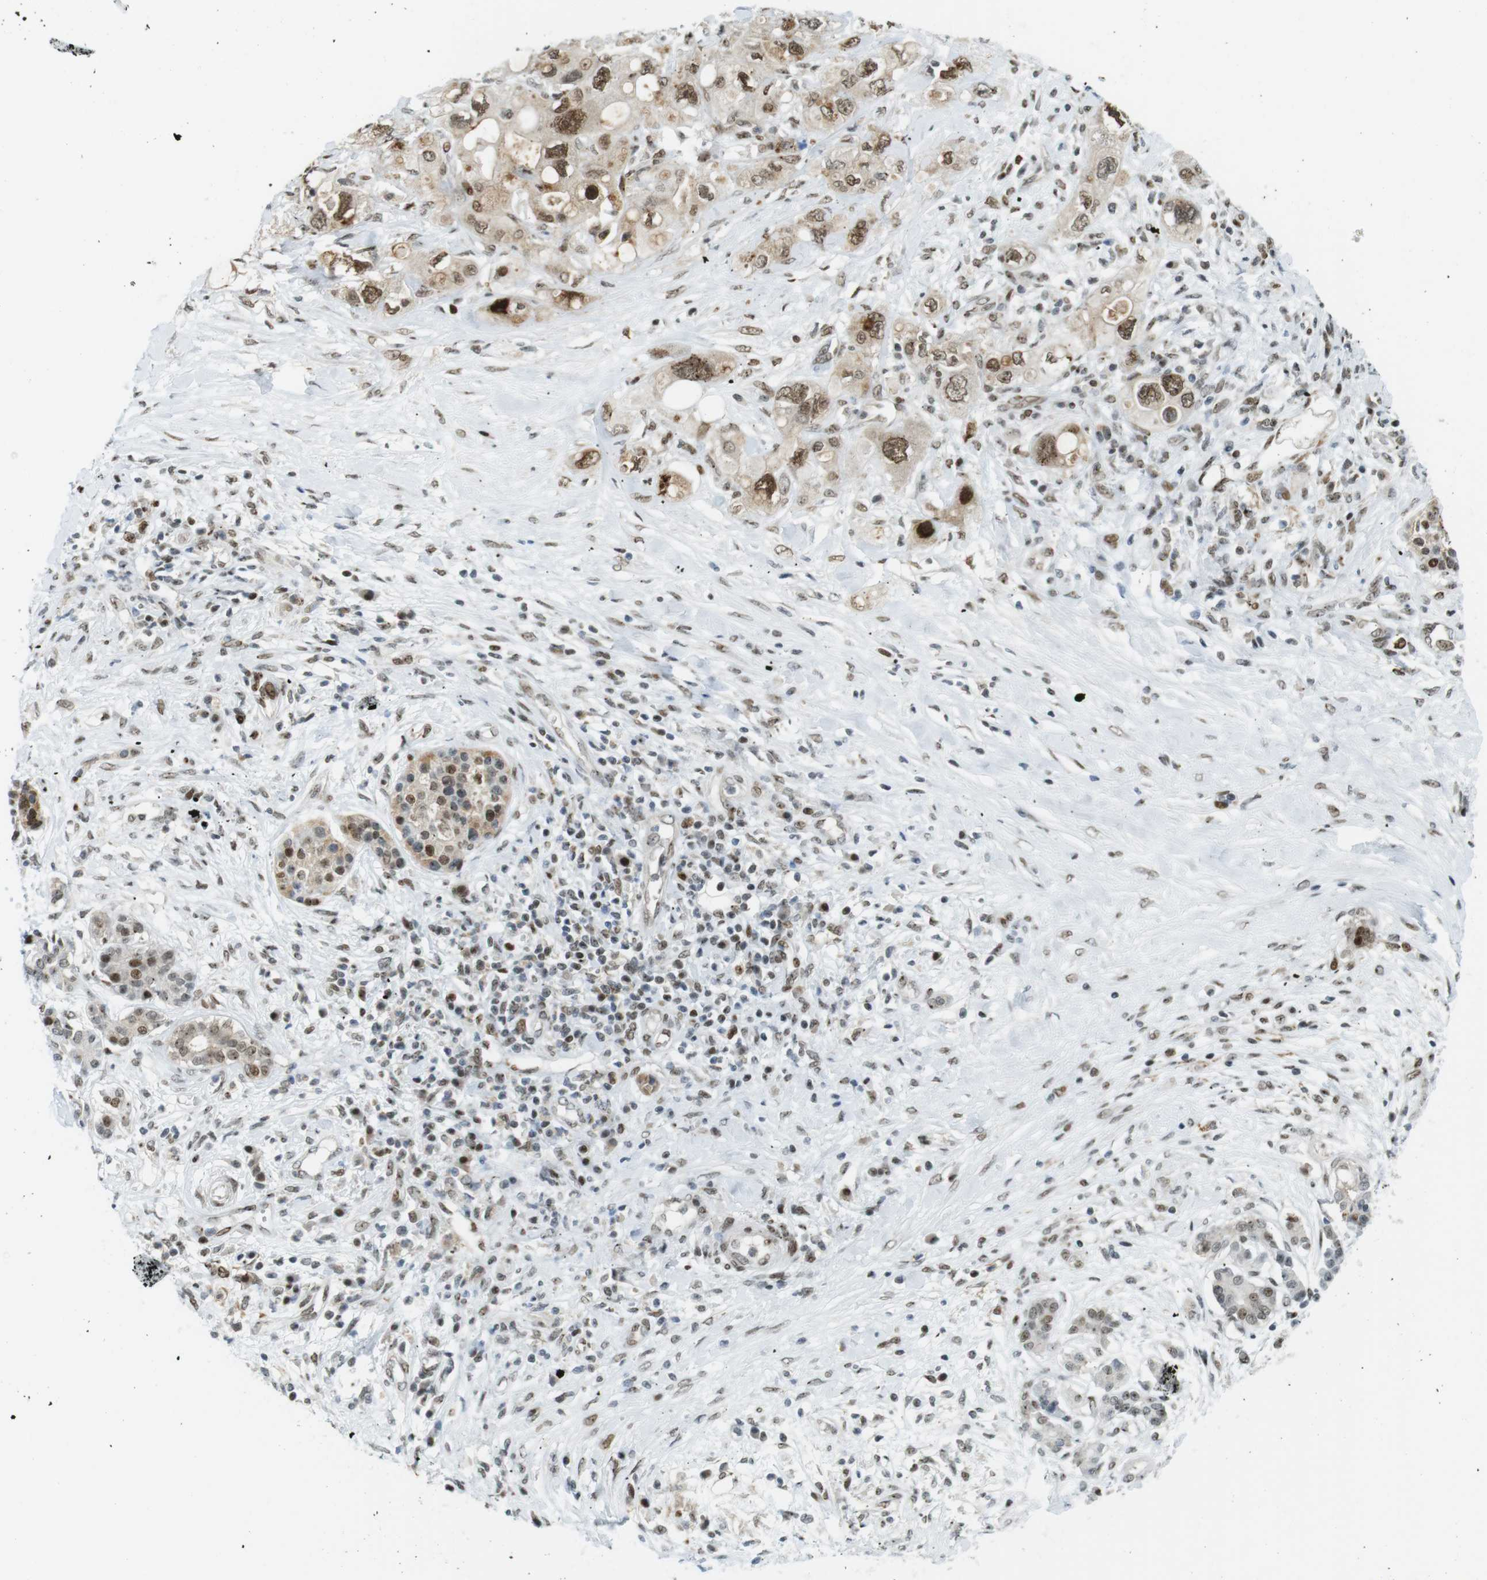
{"staining": {"intensity": "moderate", "quantity": ">75%", "location": "nuclear"}, "tissue": "pancreatic cancer", "cell_type": "Tumor cells", "image_type": "cancer", "snomed": [{"axis": "morphology", "description": "Adenocarcinoma, NOS"}, {"axis": "topography", "description": "Pancreas"}], "caption": "An image of adenocarcinoma (pancreatic) stained for a protein reveals moderate nuclear brown staining in tumor cells.", "gene": "UBB", "patient": {"sex": "female", "age": 56}}